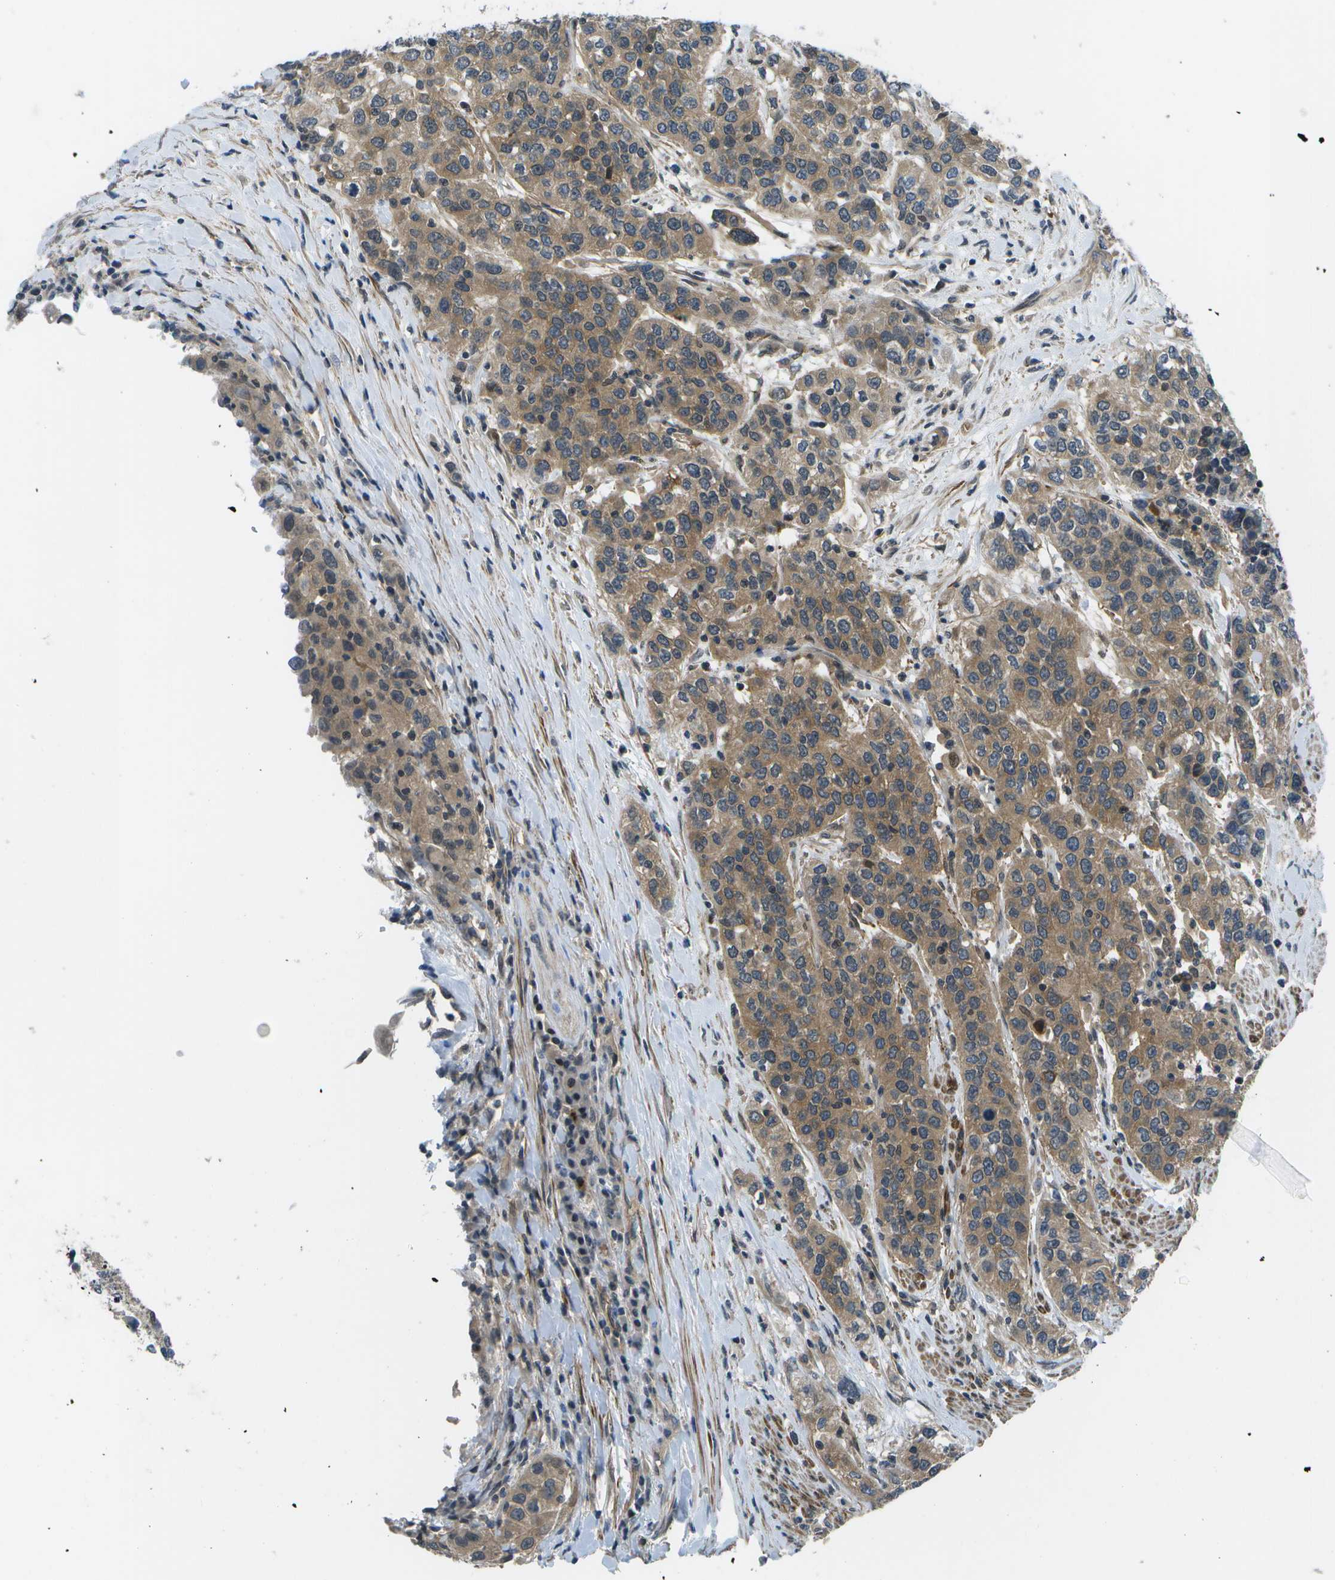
{"staining": {"intensity": "moderate", "quantity": ">75%", "location": "cytoplasmic/membranous"}, "tissue": "urothelial cancer", "cell_type": "Tumor cells", "image_type": "cancer", "snomed": [{"axis": "morphology", "description": "Urothelial carcinoma, High grade"}, {"axis": "topography", "description": "Urinary bladder"}], "caption": "Immunohistochemical staining of human urothelial cancer demonstrates medium levels of moderate cytoplasmic/membranous positivity in about >75% of tumor cells.", "gene": "ENPP5", "patient": {"sex": "female", "age": 80}}